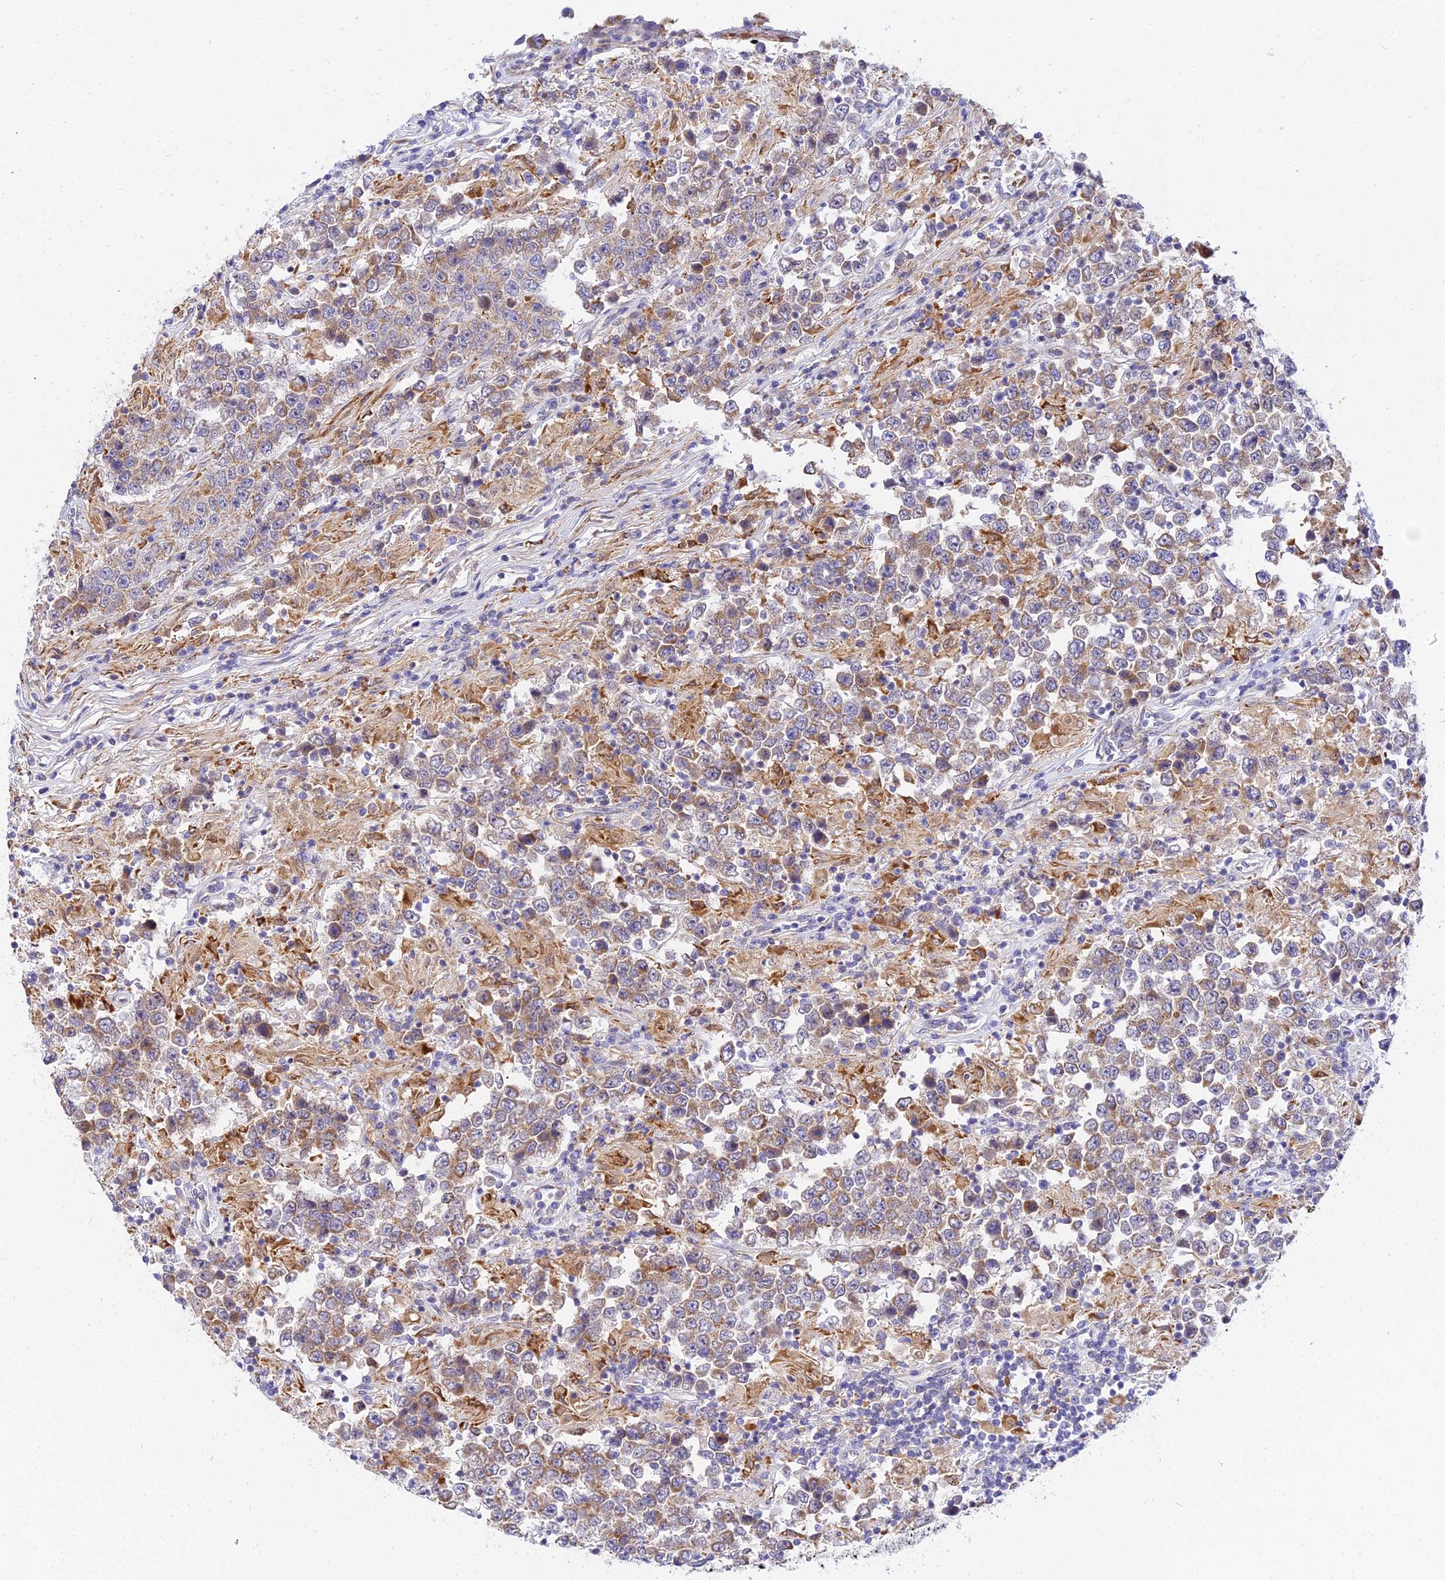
{"staining": {"intensity": "moderate", "quantity": "25%-75%", "location": "cytoplasmic/membranous"}, "tissue": "testis cancer", "cell_type": "Tumor cells", "image_type": "cancer", "snomed": [{"axis": "morphology", "description": "Normal tissue, NOS"}, {"axis": "morphology", "description": "Urothelial carcinoma, High grade"}, {"axis": "morphology", "description": "Seminoma, NOS"}, {"axis": "morphology", "description": "Carcinoma, Embryonal, NOS"}, {"axis": "topography", "description": "Urinary bladder"}, {"axis": "topography", "description": "Testis"}], "caption": "Human testis cancer (seminoma) stained with a protein marker displays moderate staining in tumor cells.", "gene": "ARL8B", "patient": {"sex": "male", "age": 41}}